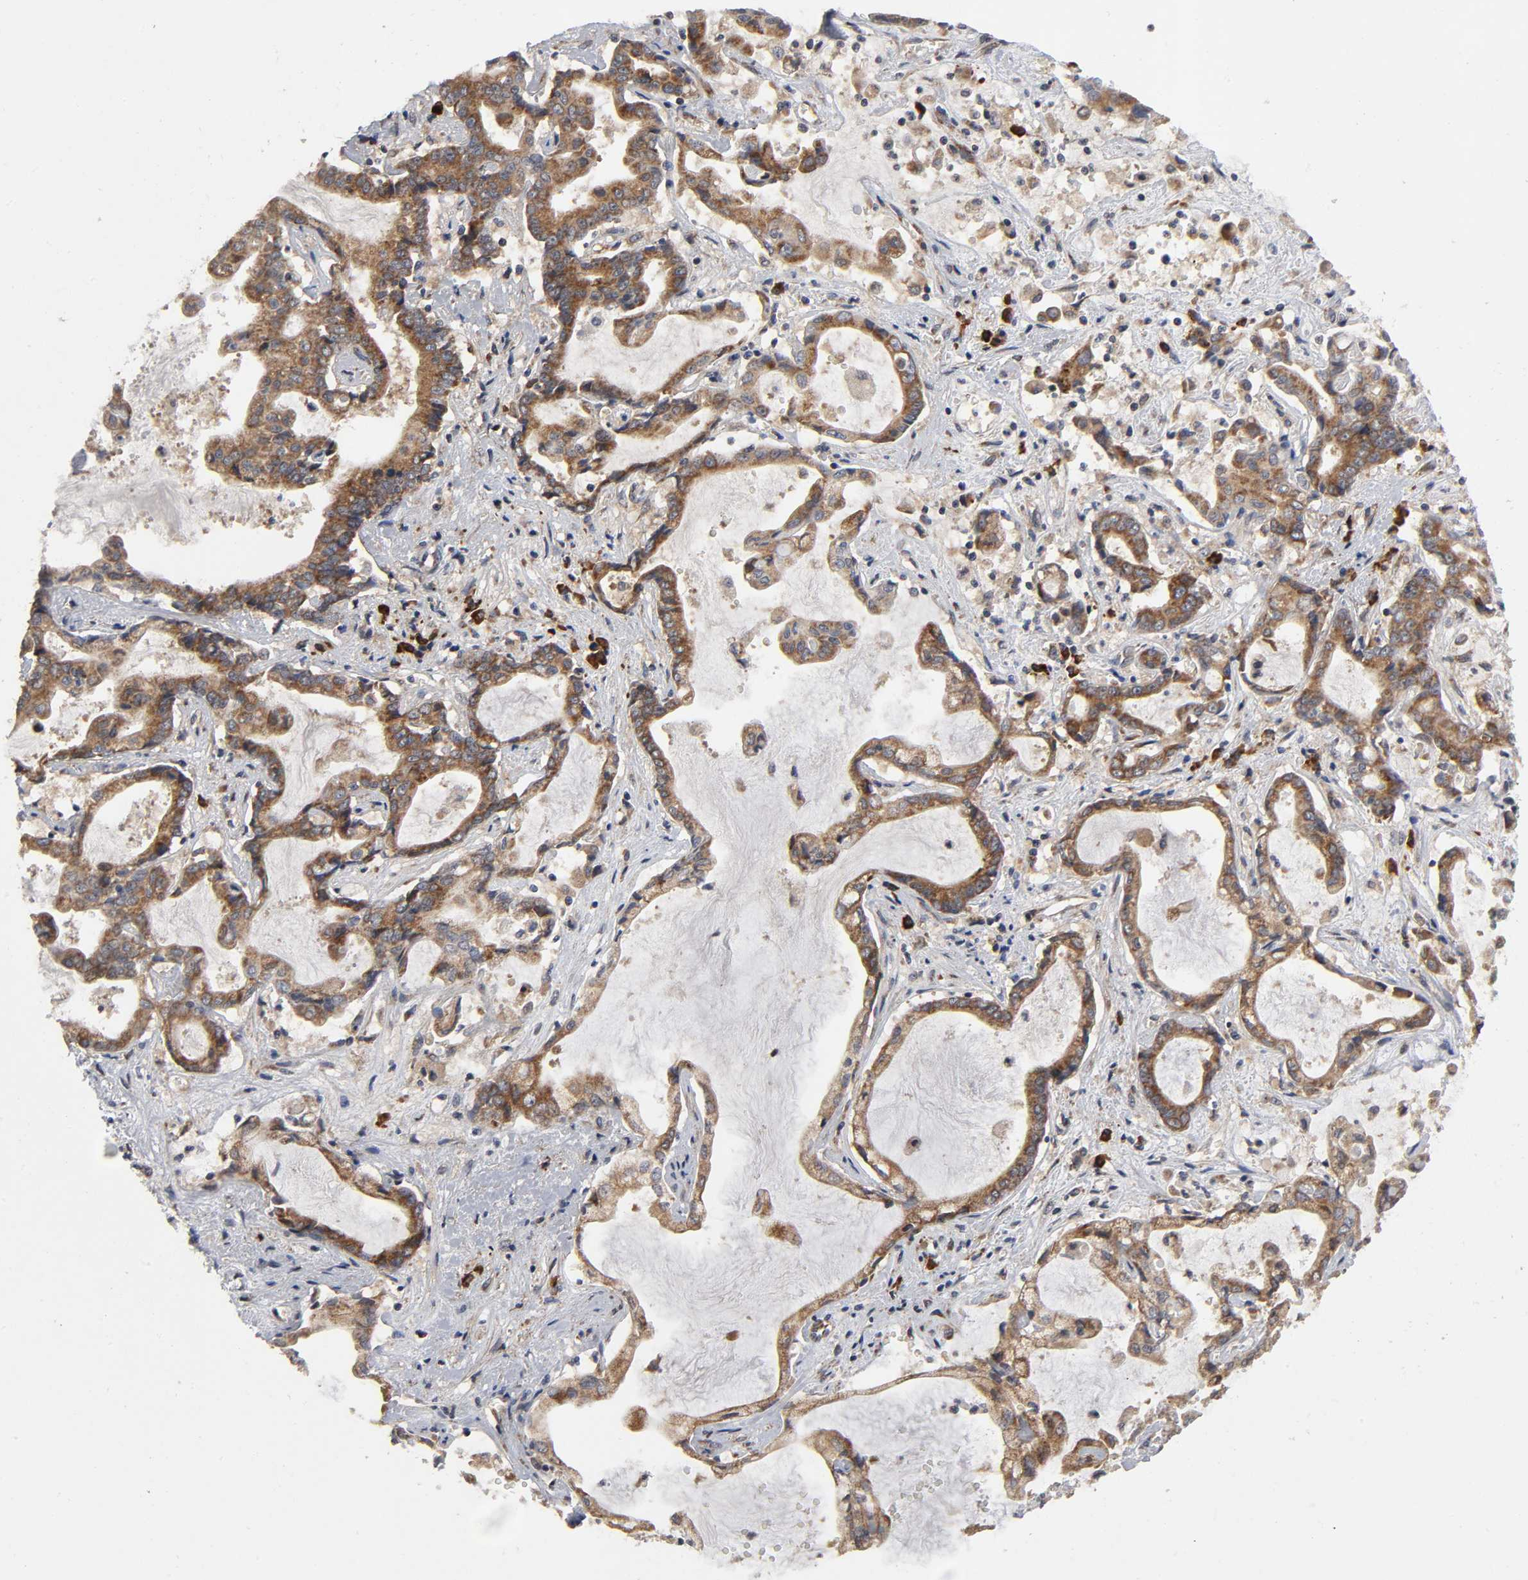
{"staining": {"intensity": "strong", "quantity": ">75%", "location": "cytoplasmic/membranous"}, "tissue": "liver cancer", "cell_type": "Tumor cells", "image_type": "cancer", "snomed": [{"axis": "morphology", "description": "Cholangiocarcinoma"}, {"axis": "topography", "description": "Liver"}], "caption": "Immunohistochemistry (IHC) histopathology image of liver cancer stained for a protein (brown), which reveals high levels of strong cytoplasmic/membranous expression in about >75% of tumor cells.", "gene": "SLC30A9", "patient": {"sex": "male", "age": 57}}